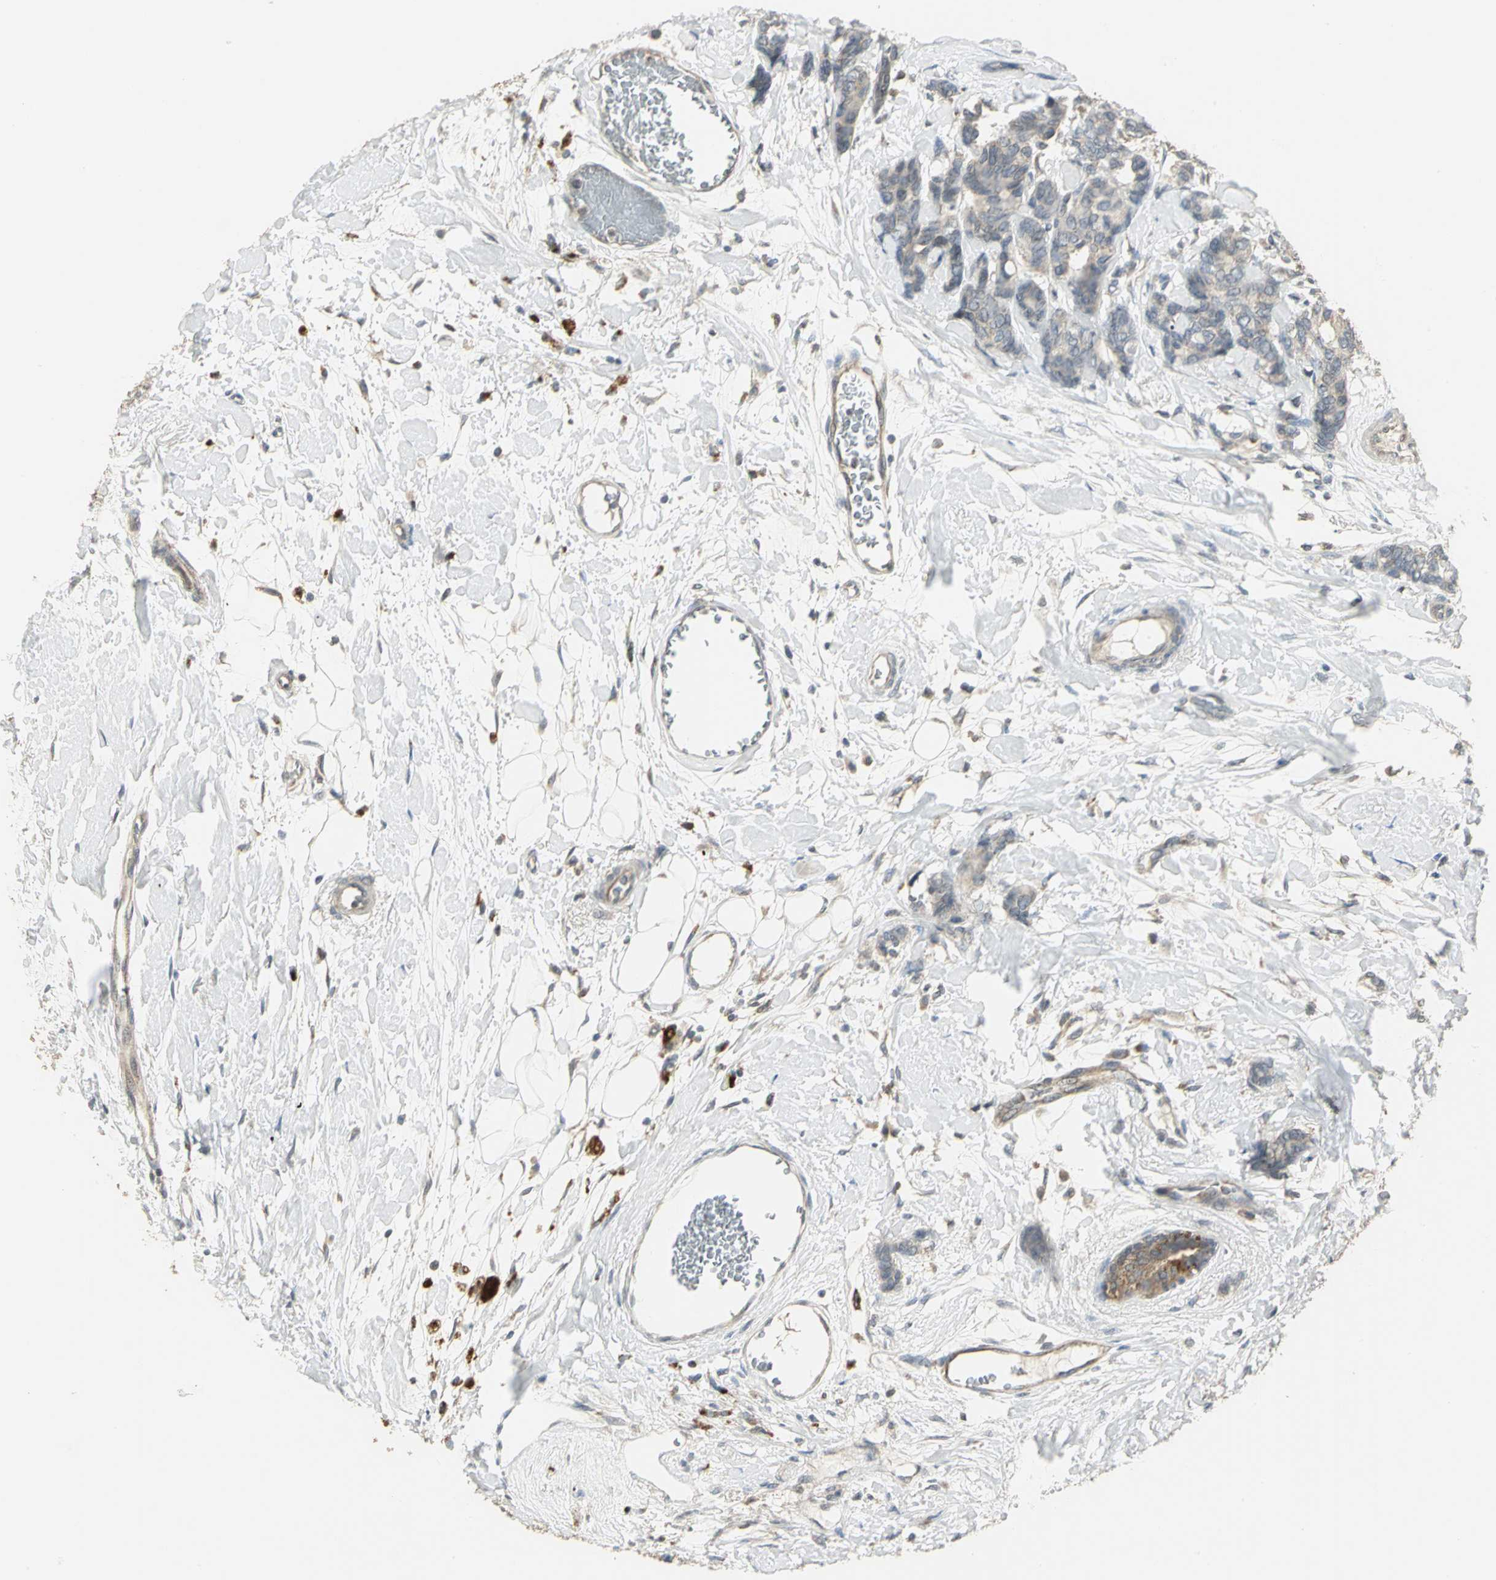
{"staining": {"intensity": "weak", "quantity": ">75%", "location": "cytoplasmic/membranous"}, "tissue": "breast cancer", "cell_type": "Tumor cells", "image_type": "cancer", "snomed": [{"axis": "morphology", "description": "Duct carcinoma"}, {"axis": "topography", "description": "Breast"}], "caption": "Protein staining demonstrates weak cytoplasmic/membranous expression in about >75% of tumor cells in breast cancer.", "gene": "MAPK8IP3", "patient": {"sex": "female", "age": 87}}